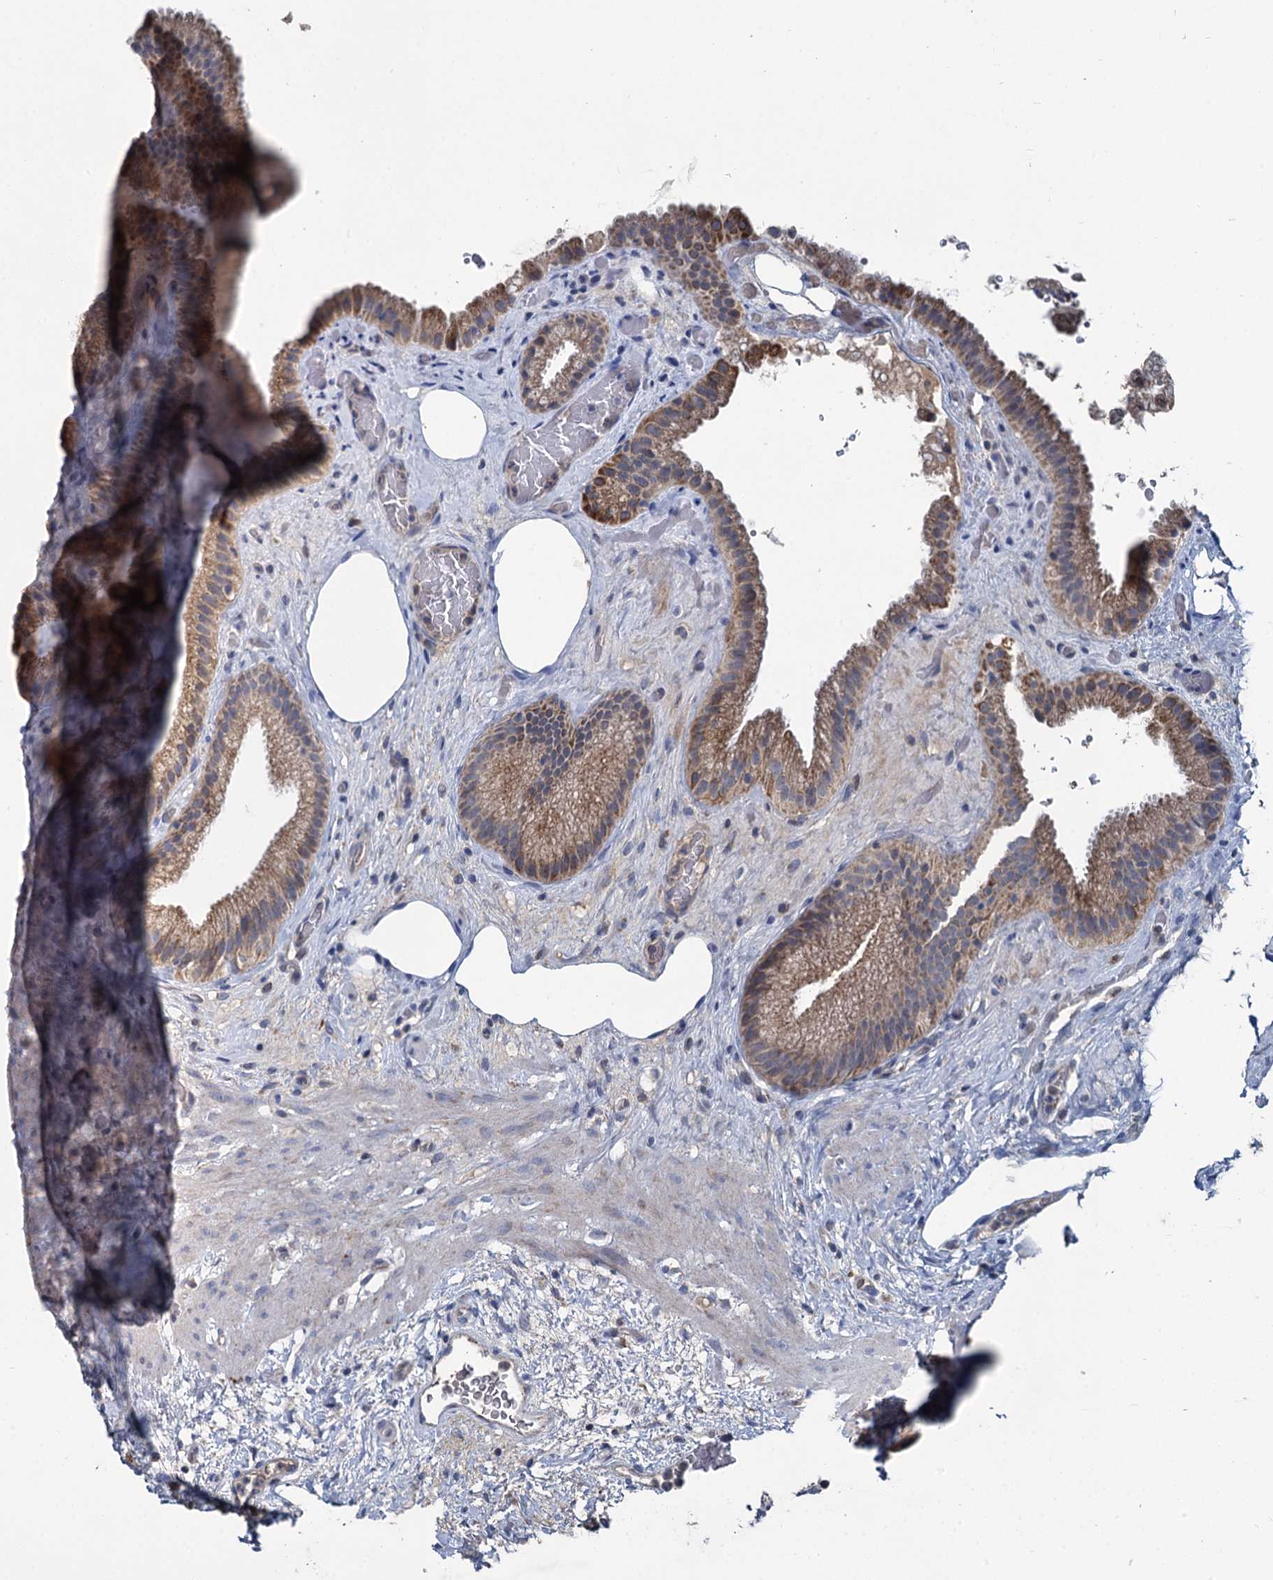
{"staining": {"intensity": "moderate", "quantity": ">75%", "location": "cytoplasmic/membranous"}, "tissue": "gallbladder", "cell_type": "Glandular cells", "image_type": "normal", "snomed": [{"axis": "morphology", "description": "Normal tissue, NOS"}, {"axis": "morphology", "description": "Inflammation, NOS"}, {"axis": "topography", "description": "Gallbladder"}], "caption": "This micrograph demonstrates IHC staining of normal gallbladder, with medium moderate cytoplasmic/membranous expression in about >75% of glandular cells.", "gene": "METTL4", "patient": {"sex": "male", "age": 51}}